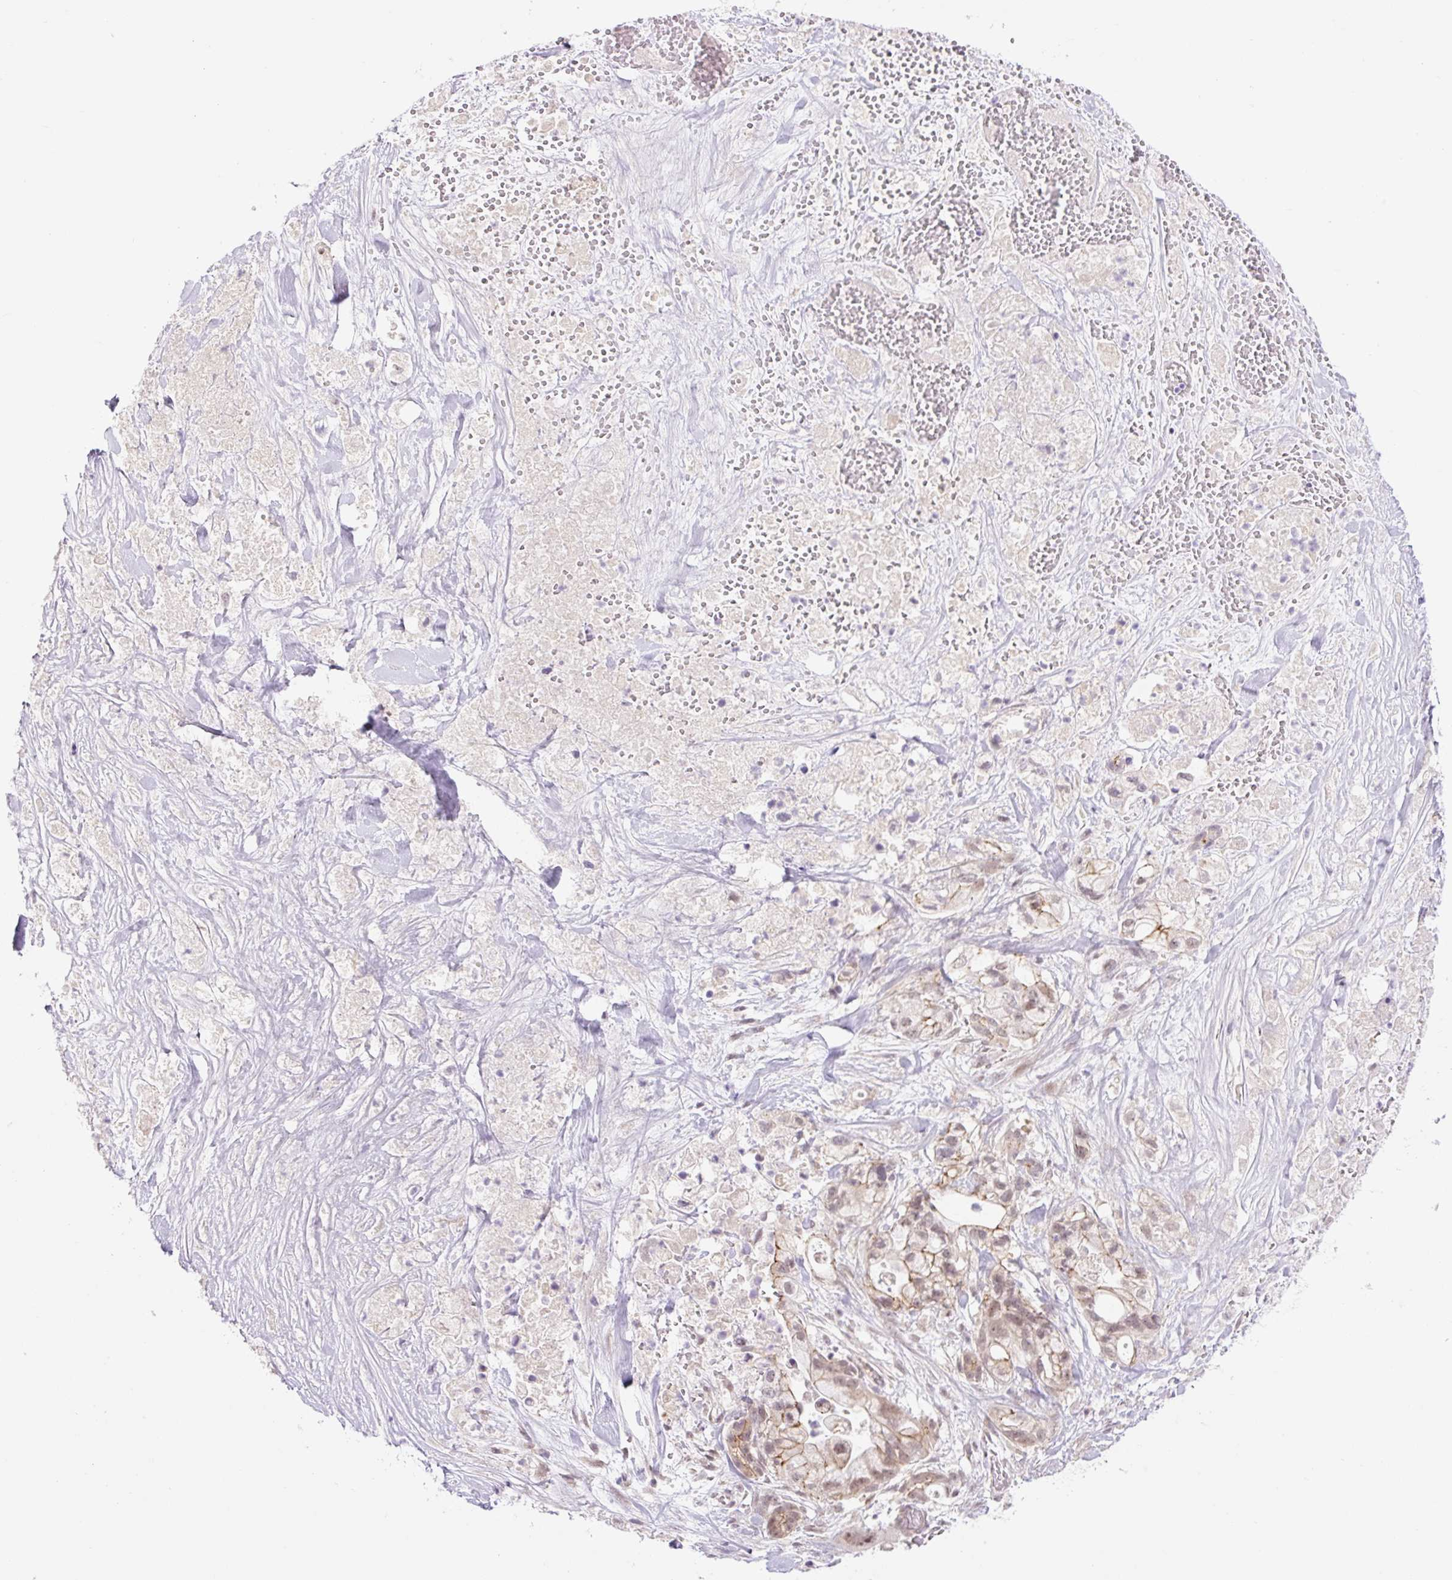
{"staining": {"intensity": "moderate", "quantity": "25%-75%", "location": "cytoplasmic/membranous,nuclear"}, "tissue": "pancreatic cancer", "cell_type": "Tumor cells", "image_type": "cancer", "snomed": [{"axis": "morphology", "description": "Adenocarcinoma, NOS"}, {"axis": "topography", "description": "Pancreas"}], "caption": "Human adenocarcinoma (pancreatic) stained with a brown dye displays moderate cytoplasmic/membranous and nuclear positive positivity in approximately 25%-75% of tumor cells.", "gene": "ICE1", "patient": {"sex": "male", "age": 44}}